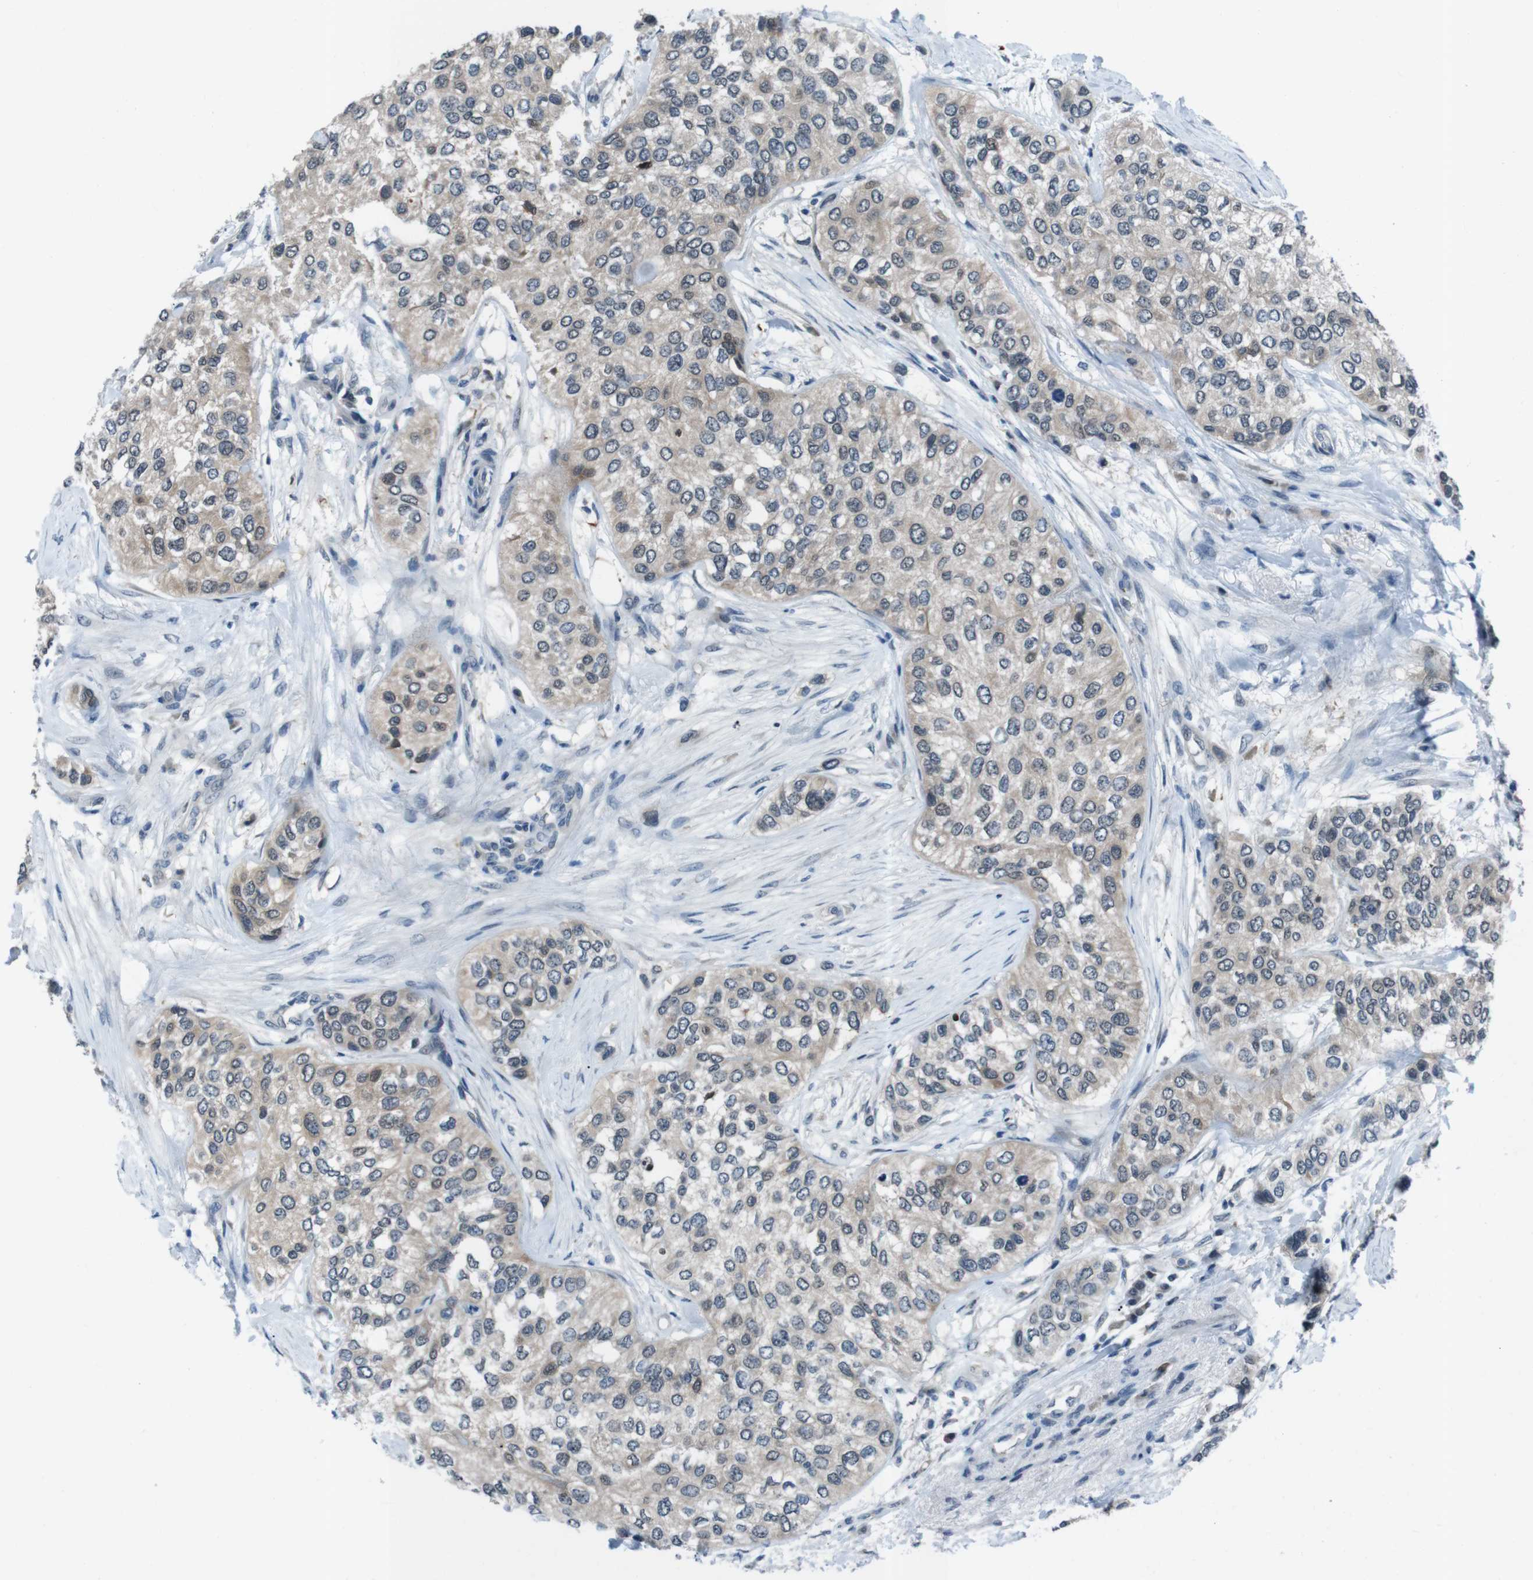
{"staining": {"intensity": "weak", "quantity": "25%-75%", "location": "cytoplasmic/membranous"}, "tissue": "urothelial cancer", "cell_type": "Tumor cells", "image_type": "cancer", "snomed": [{"axis": "morphology", "description": "Urothelial carcinoma, High grade"}, {"axis": "topography", "description": "Urinary bladder"}], "caption": "DAB immunohistochemical staining of urothelial cancer reveals weak cytoplasmic/membranous protein expression in approximately 25%-75% of tumor cells.", "gene": "LRP5", "patient": {"sex": "female", "age": 56}}